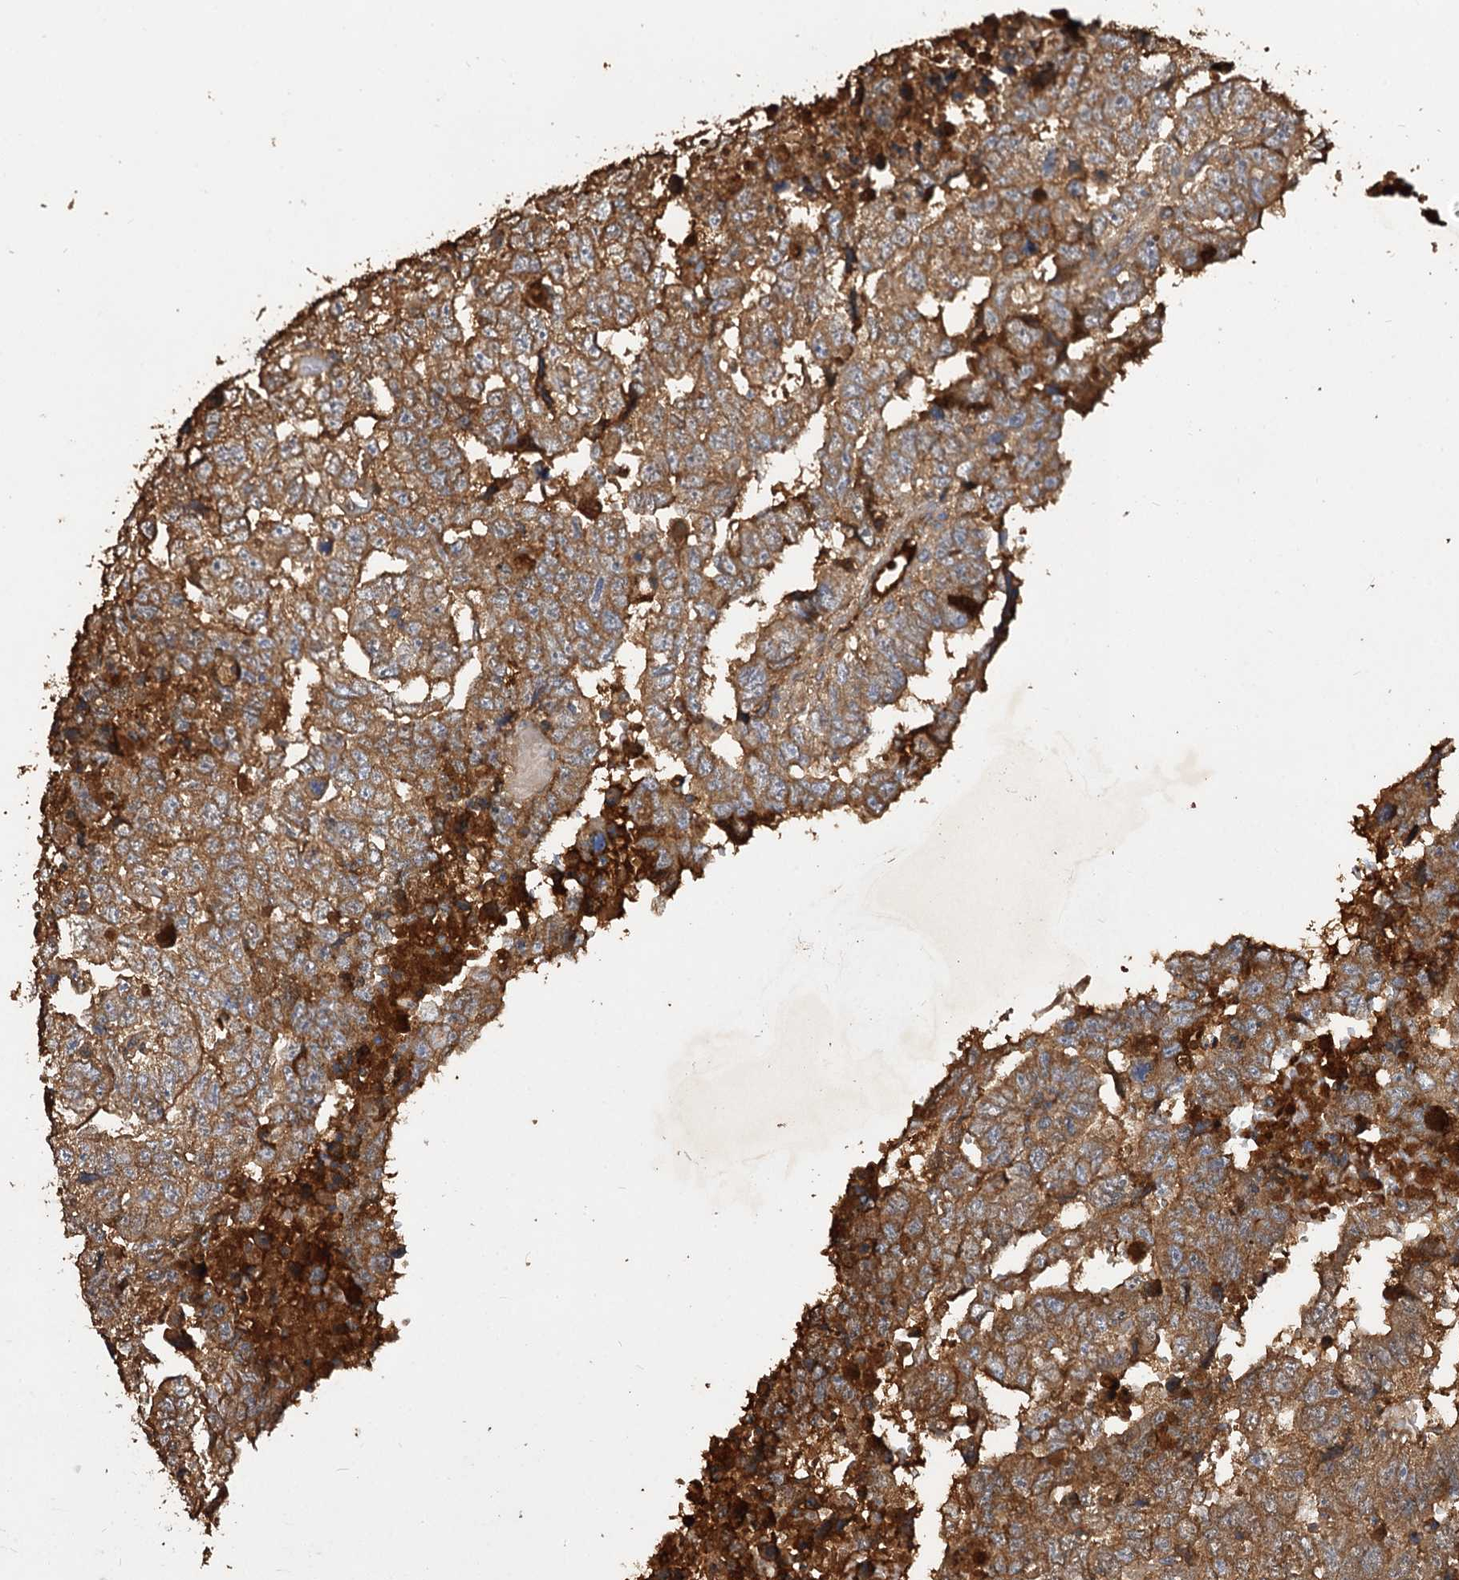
{"staining": {"intensity": "moderate", "quantity": ">75%", "location": "cytoplasmic/membranous"}, "tissue": "testis cancer", "cell_type": "Tumor cells", "image_type": "cancer", "snomed": [{"axis": "morphology", "description": "Carcinoma, Embryonal, NOS"}, {"axis": "topography", "description": "Testis"}], "caption": "There is medium levels of moderate cytoplasmic/membranous staining in tumor cells of testis embryonal carcinoma, as demonstrated by immunohistochemical staining (brown color).", "gene": "ARL13A", "patient": {"sex": "male", "age": 36}}